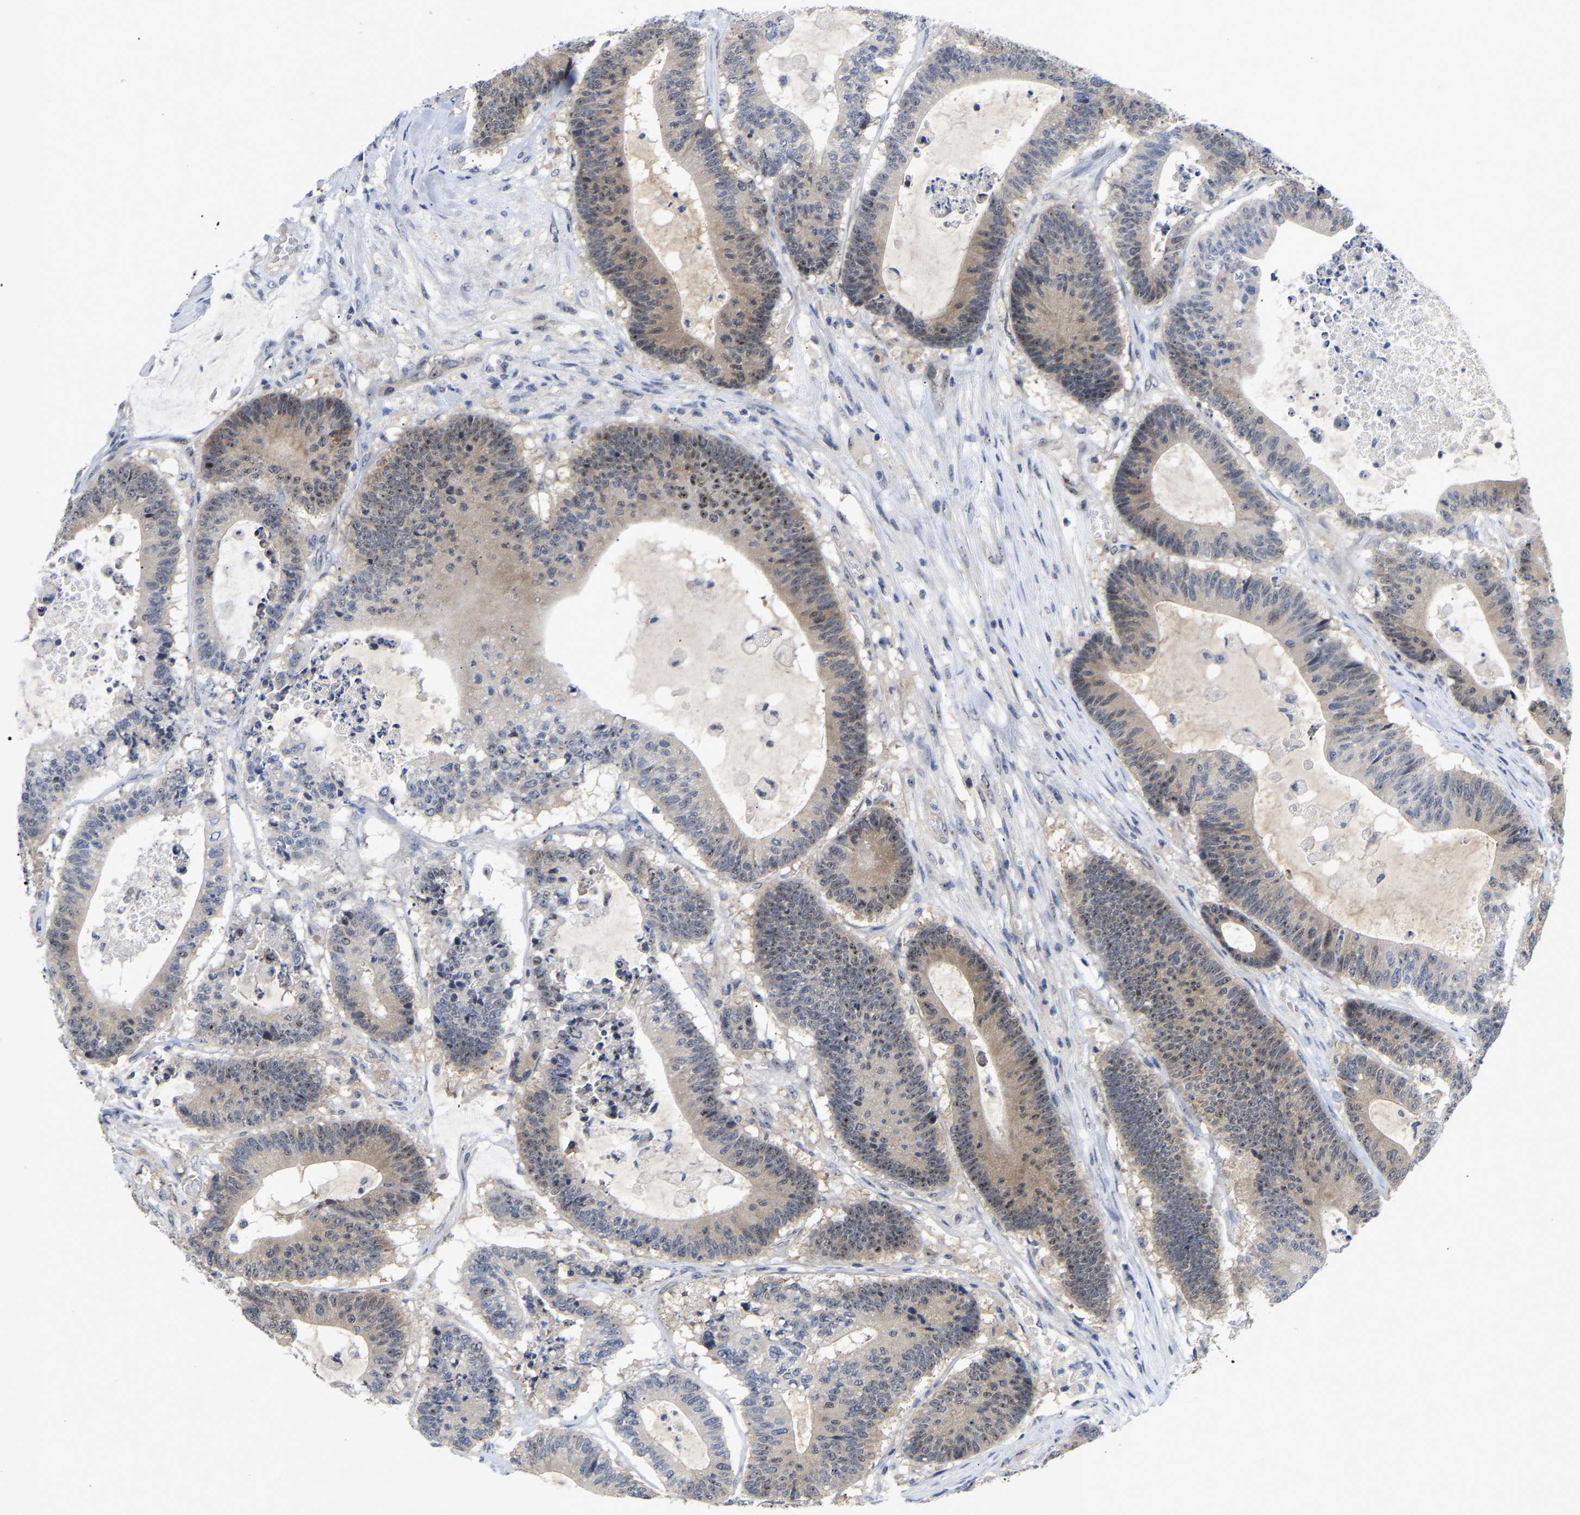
{"staining": {"intensity": "weak", "quantity": "<25%", "location": "cytoplasmic/membranous,nuclear"}, "tissue": "colorectal cancer", "cell_type": "Tumor cells", "image_type": "cancer", "snomed": [{"axis": "morphology", "description": "Adenocarcinoma, NOS"}, {"axis": "topography", "description": "Colon"}], "caption": "This is an immunohistochemistry image of colorectal cancer. There is no positivity in tumor cells.", "gene": "NLE1", "patient": {"sex": "female", "age": 84}}